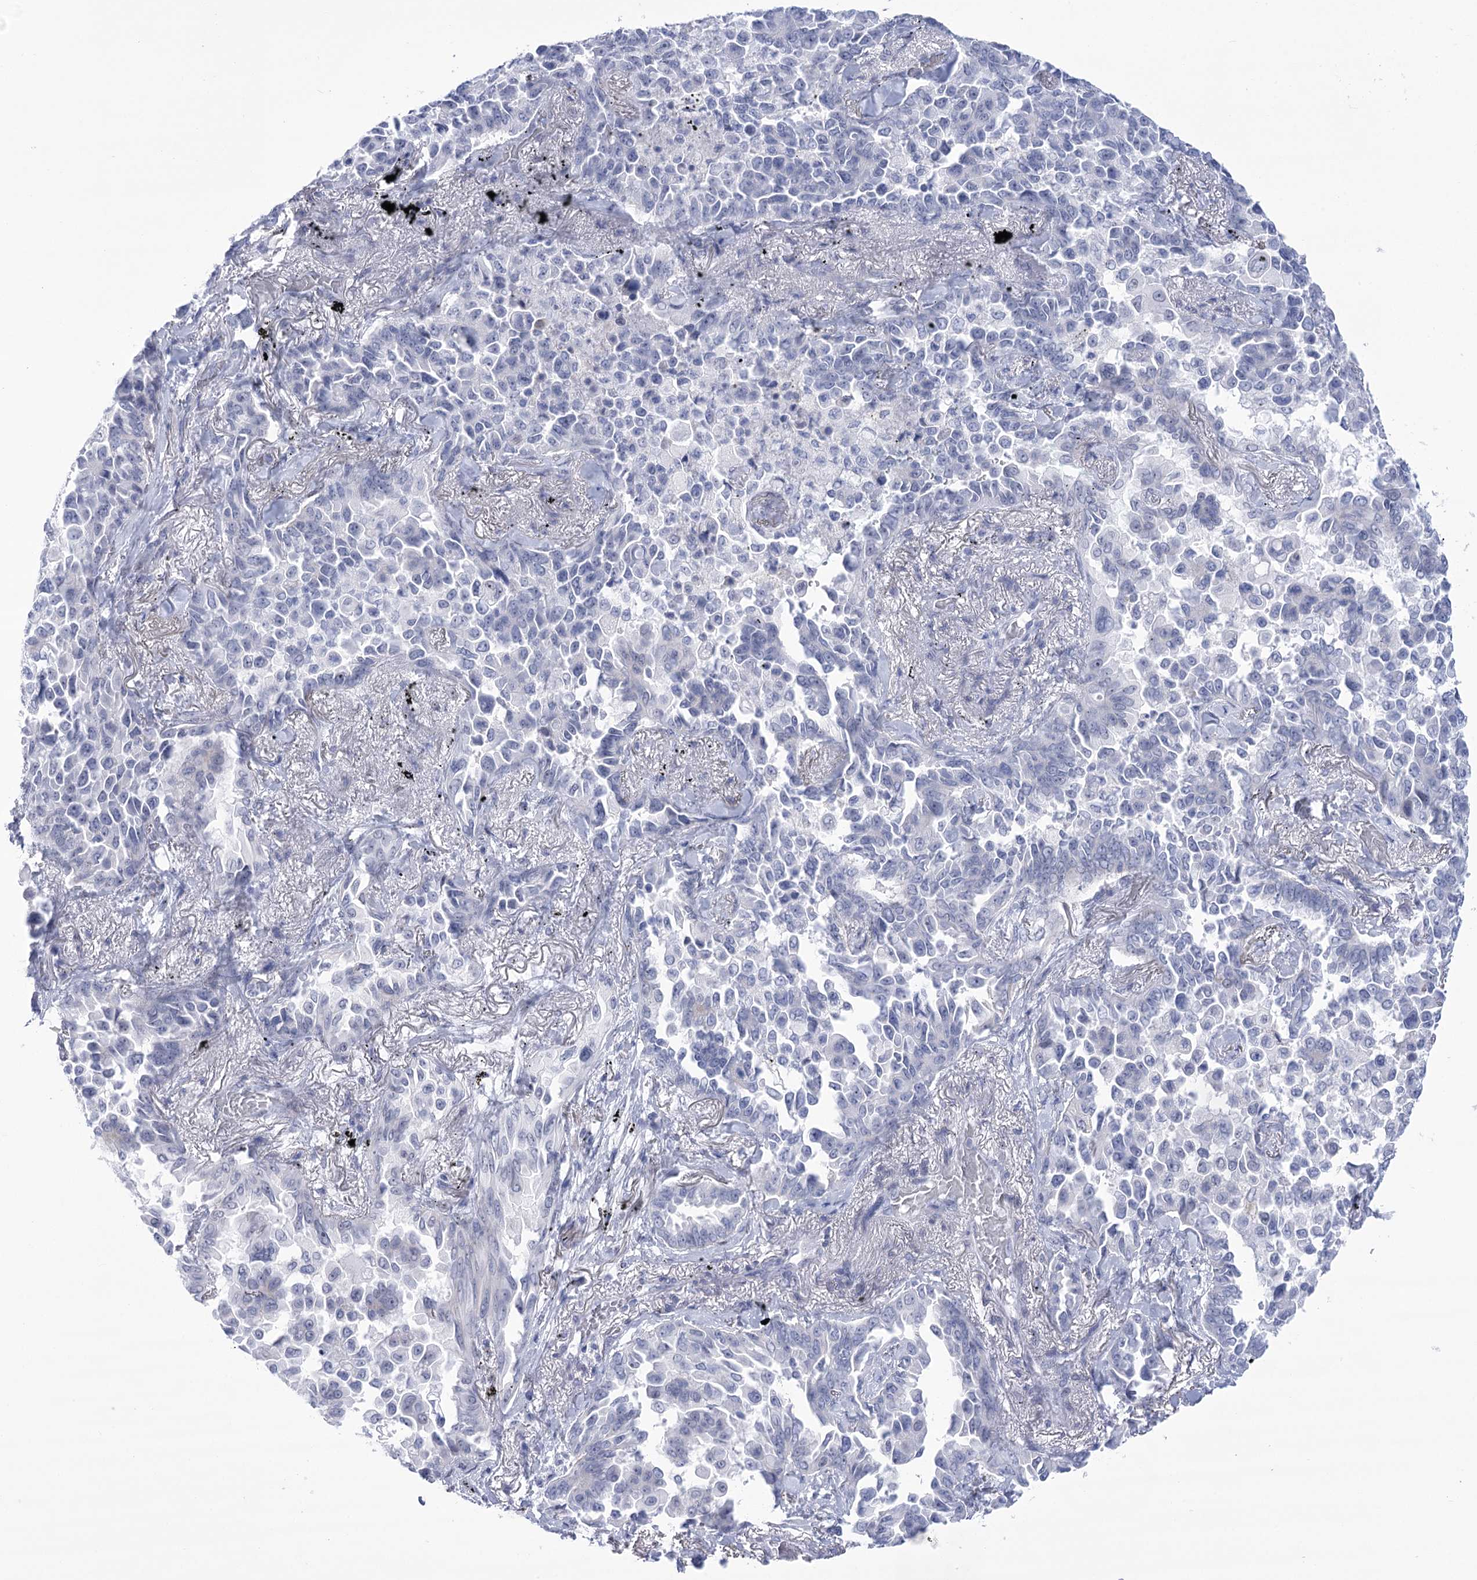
{"staining": {"intensity": "negative", "quantity": "none", "location": "none"}, "tissue": "lung cancer", "cell_type": "Tumor cells", "image_type": "cancer", "snomed": [{"axis": "morphology", "description": "Adenocarcinoma, NOS"}, {"axis": "topography", "description": "Lung"}], "caption": "This is an IHC image of human lung adenocarcinoma. There is no staining in tumor cells.", "gene": "HORMAD1", "patient": {"sex": "female", "age": 67}}